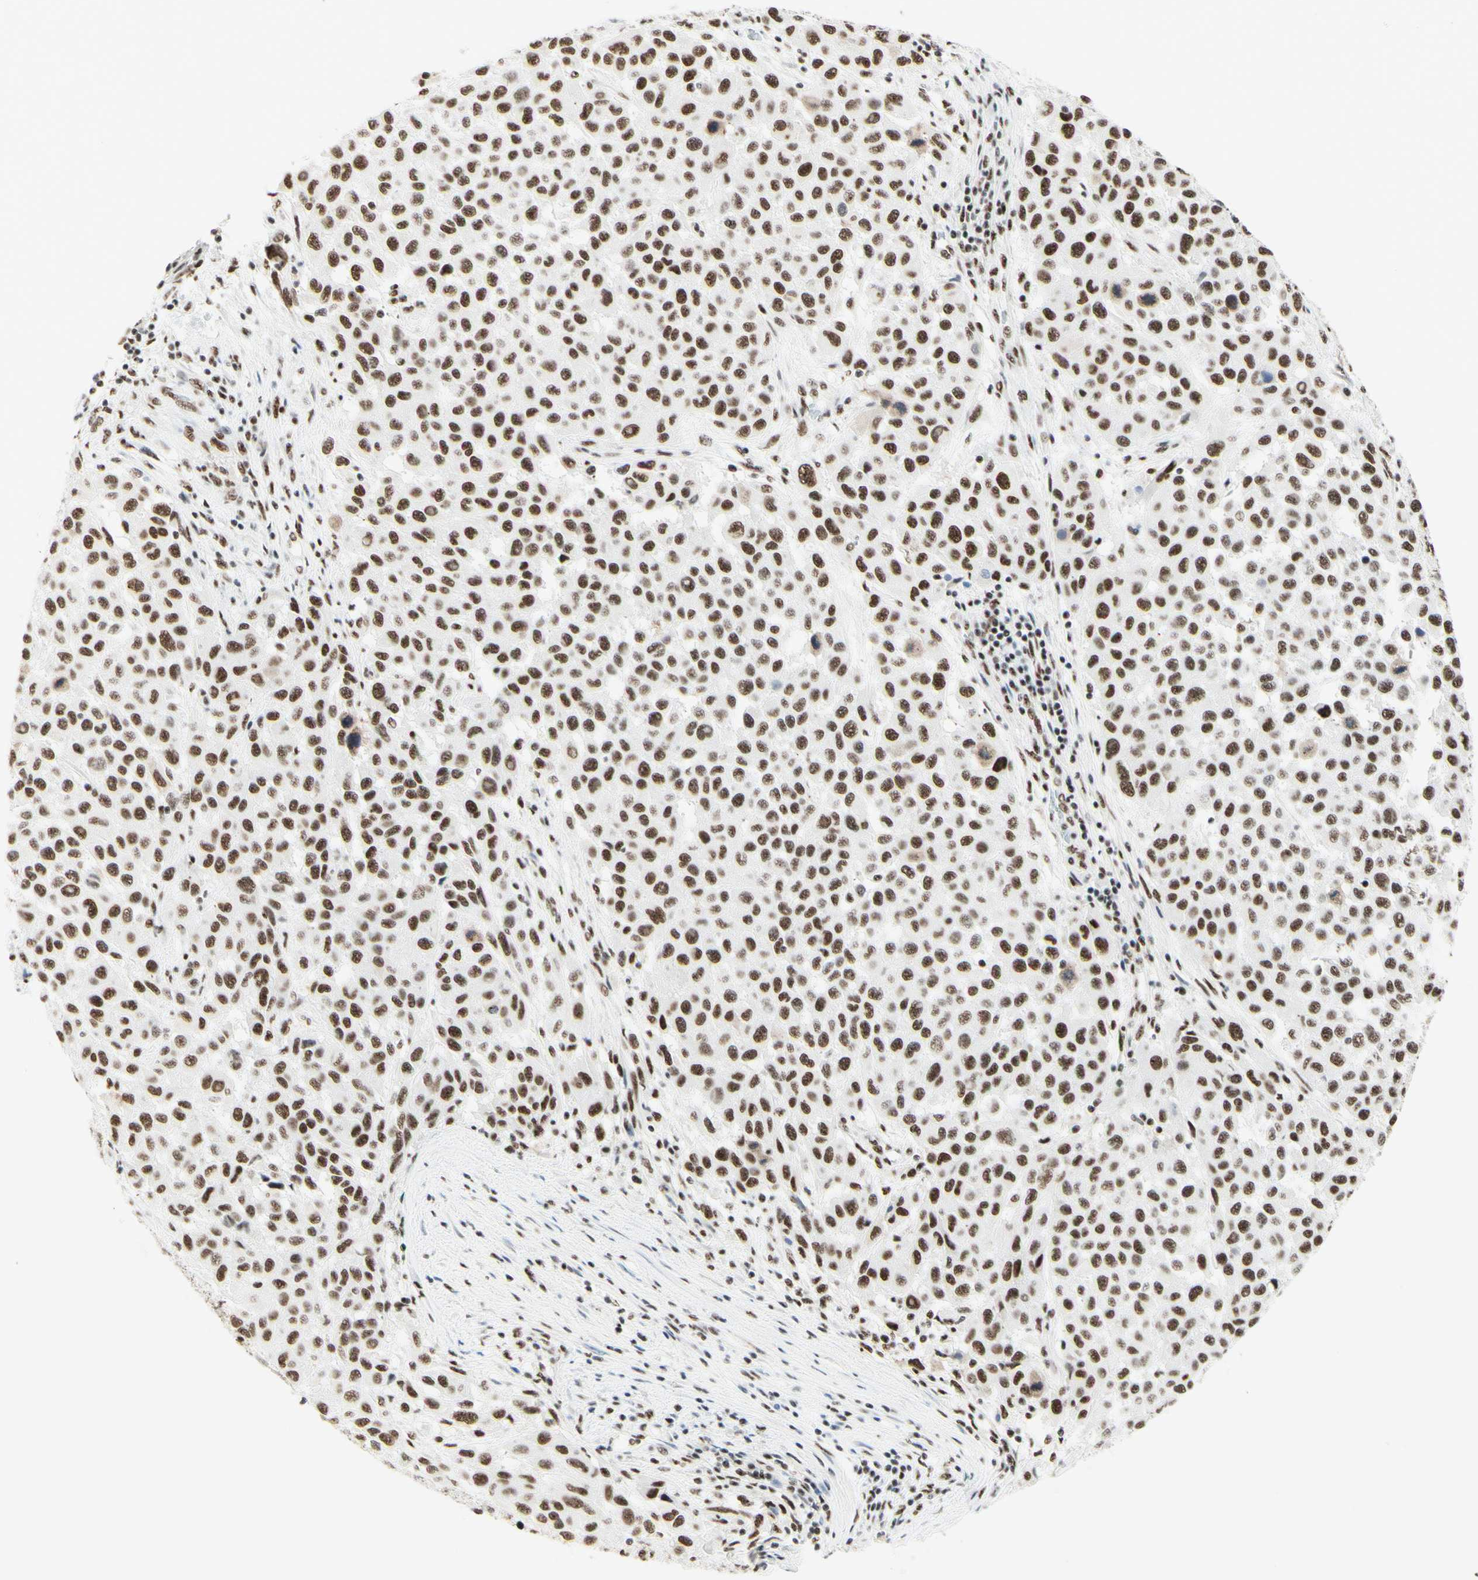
{"staining": {"intensity": "moderate", "quantity": ">75%", "location": "nuclear"}, "tissue": "melanoma", "cell_type": "Tumor cells", "image_type": "cancer", "snomed": [{"axis": "morphology", "description": "Malignant melanoma, Metastatic site"}, {"axis": "topography", "description": "Lymph node"}], "caption": "High-power microscopy captured an IHC photomicrograph of malignant melanoma (metastatic site), revealing moderate nuclear staining in about >75% of tumor cells. Nuclei are stained in blue.", "gene": "WTAP", "patient": {"sex": "male", "age": 61}}